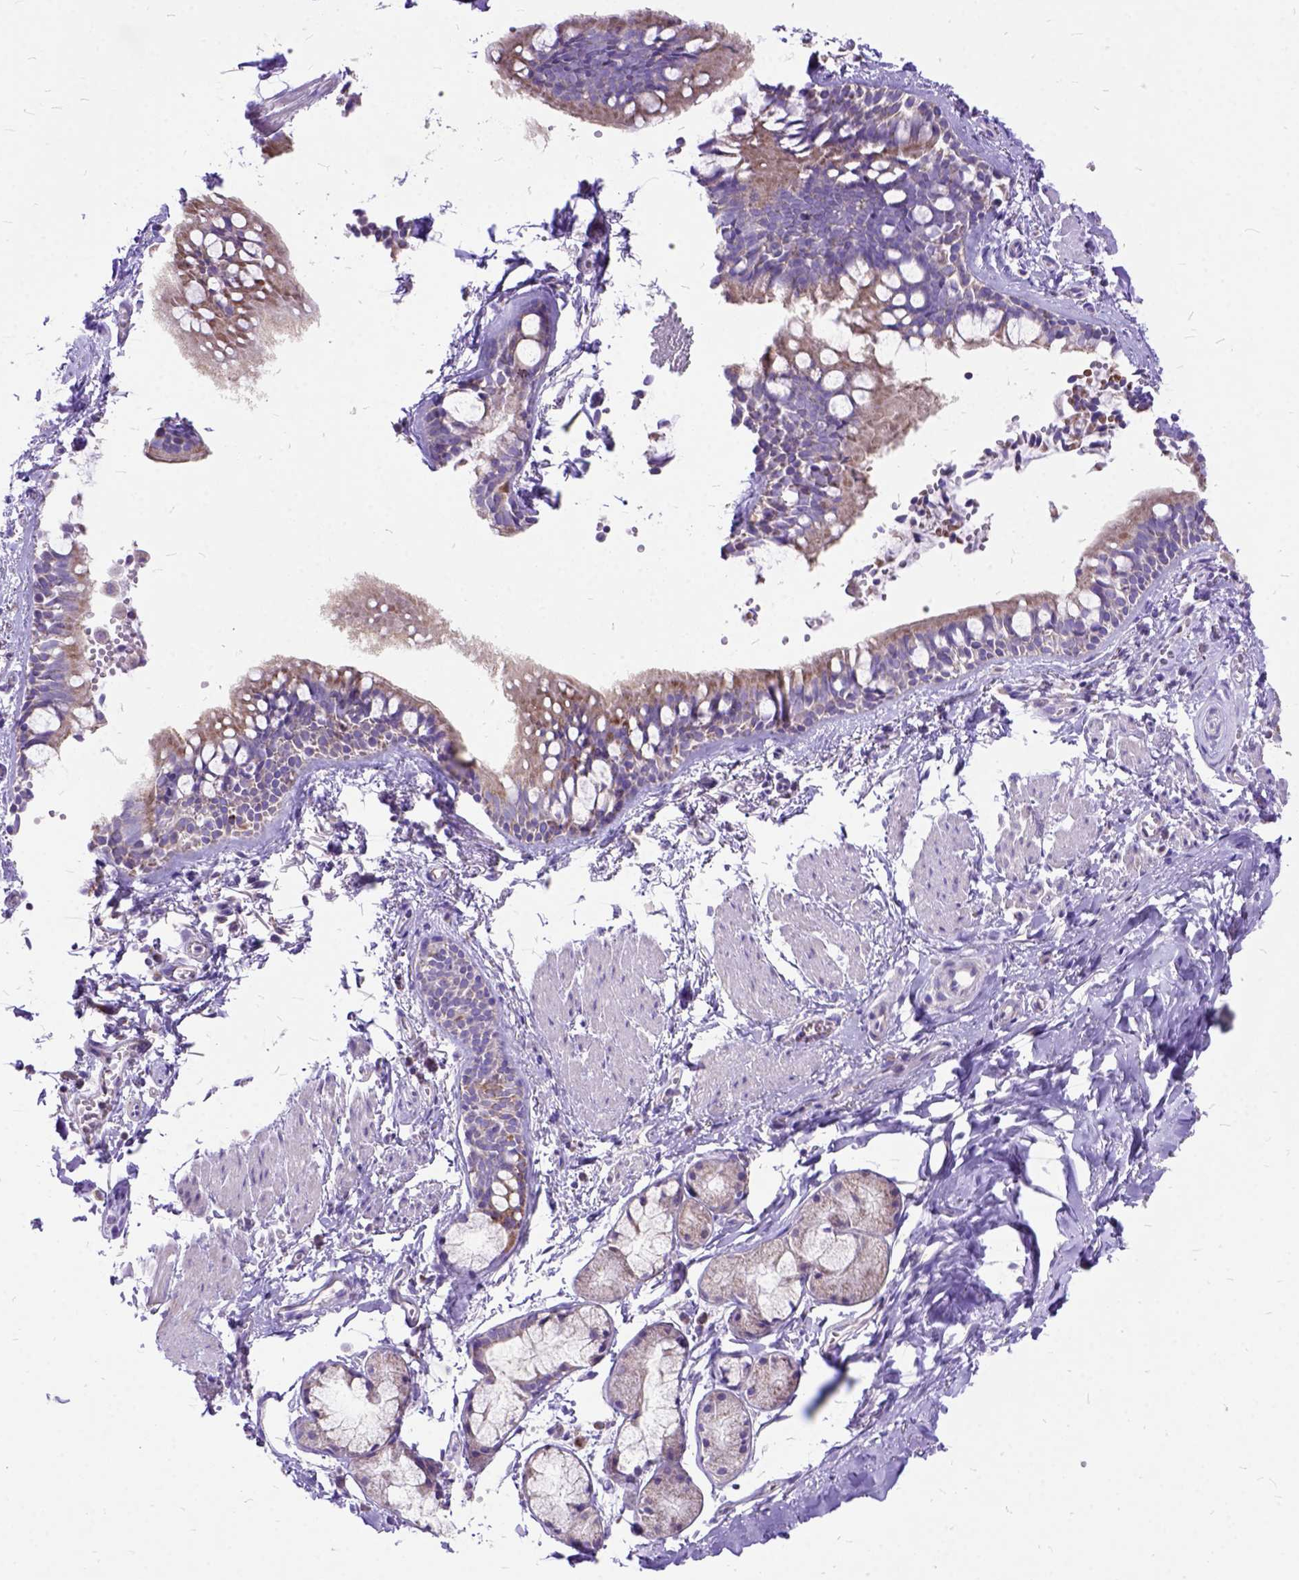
{"staining": {"intensity": "weak", "quantity": ">75%", "location": "cytoplasmic/membranous"}, "tissue": "bronchus", "cell_type": "Respiratory epithelial cells", "image_type": "normal", "snomed": [{"axis": "morphology", "description": "Normal tissue, NOS"}, {"axis": "topography", "description": "Bronchus"}], "caption": "The immunohistochemical stain labels weak cytoplasmic/membranous positivity in respiratory epithelial cells of benign bronchus. Immunohistochemistry stains the protein in brown and the nuclei are stained blue.", "gene": "CTAG2", "patient": {"sex": "female", "age": 59}}